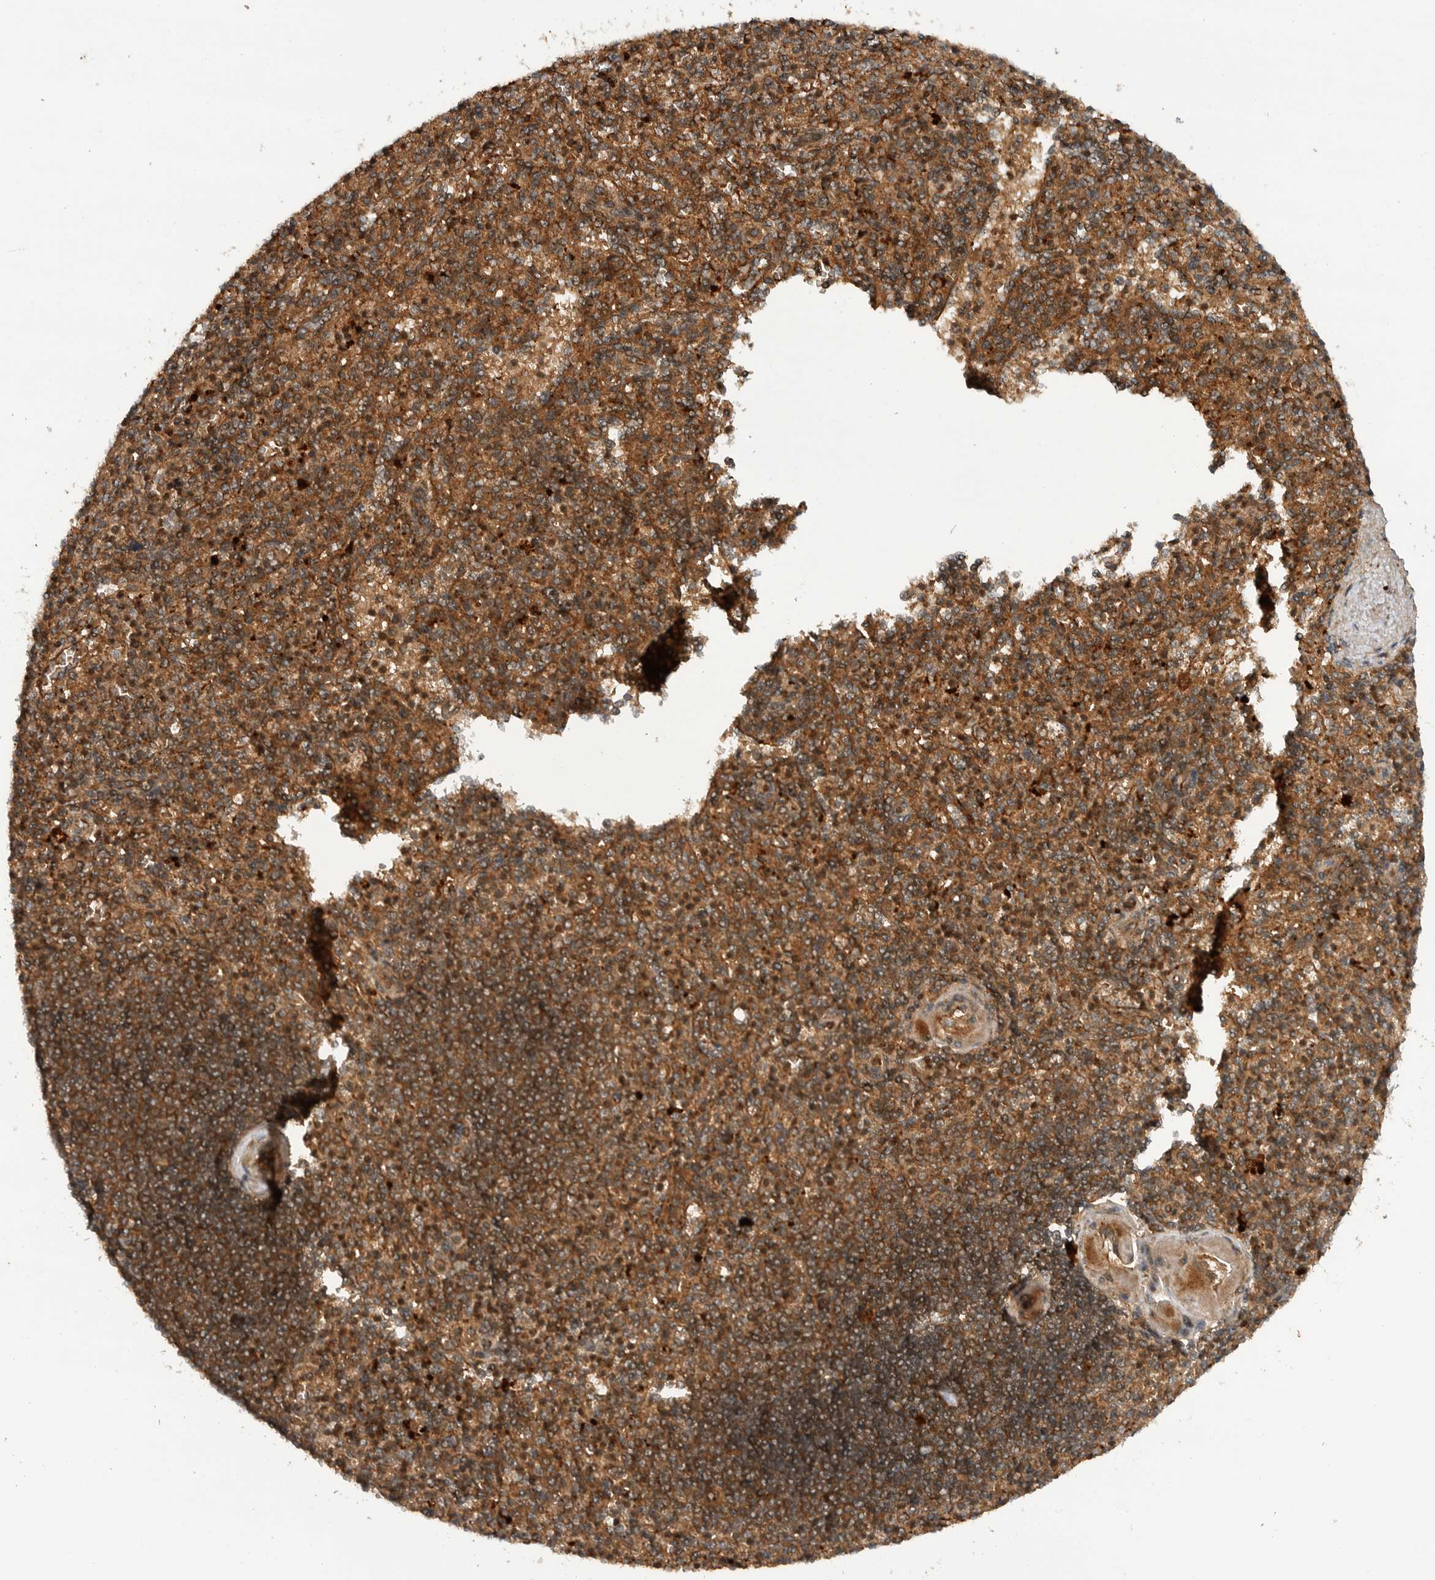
{"staining": {"intensity": "moderate", "quantity": ">75%", "location": "cytoplasmic/membranous"}, "tissue": "spleen", "cell_type": "Cells in red pulp", "image_type": "normal", "snomed": [{"axis": "morphology", "description": "Normal tissue, NOS"}, {"axis": "topography", "description": "Spleen"}], "caption": "Immunohistochemical staining of benign spleen demonstrates >75% levels of moderate cytoplasmic/membranous protein expression in about >75% of cells in red pulp. The staining was performed using DAB (3,3'-diaminobenzidine) to visualize the protein expression in brown, while the nuclei were stained in blue with hematoxylin (Magnification: 20x).", "gene": "PRDX4", "patient": {"sex": "female", "age": 74}}